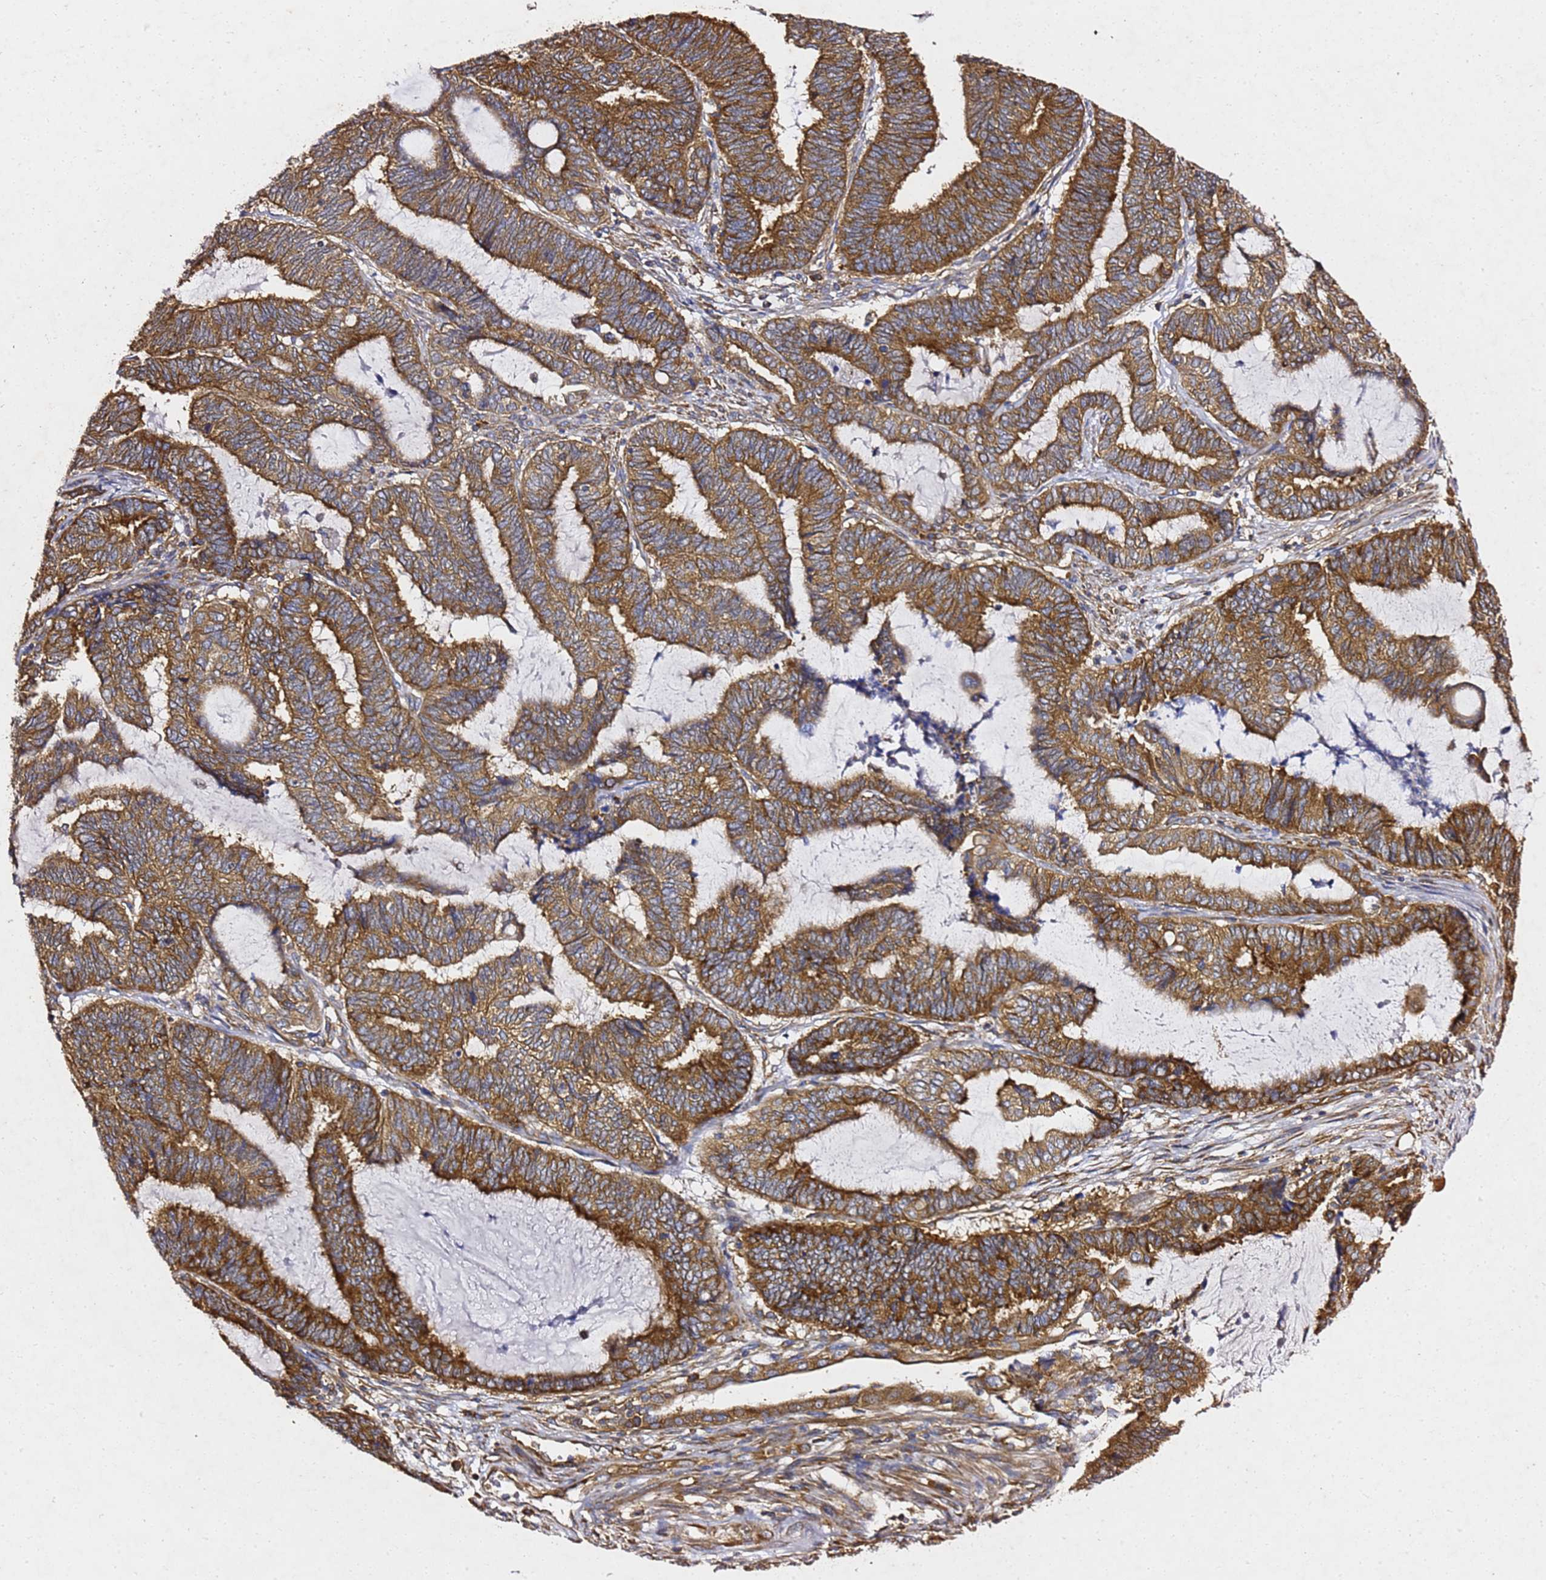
{"staining": {"intensity": "strong", "quantity": ">75%", "location": "cytoplasmic/membranous"}, "tissue": "endometrial cancer", "cell_type": "Tumor cells", "image_type": "cancer", "snomed": [{"axis": "morphology", "description": "Adenocarcinoma, NOS"}, {"axis": "topography", "description": "Uterus"}, {"axis": "topography", "description": "Endometrium"}], "caption": "Tumor cells display high levels of strong cytoplasmic/membranous expression in about >75% of cells in human adenocarcinoma (endometrial). The staining was performed using DAB (3,3'-diaminobenzidine), with brown indicating positive protein expression. Nuclei are stained blue with hematoxylin.", "gene": "TPST1", "patient": {"sex": "female", "age": 70}}